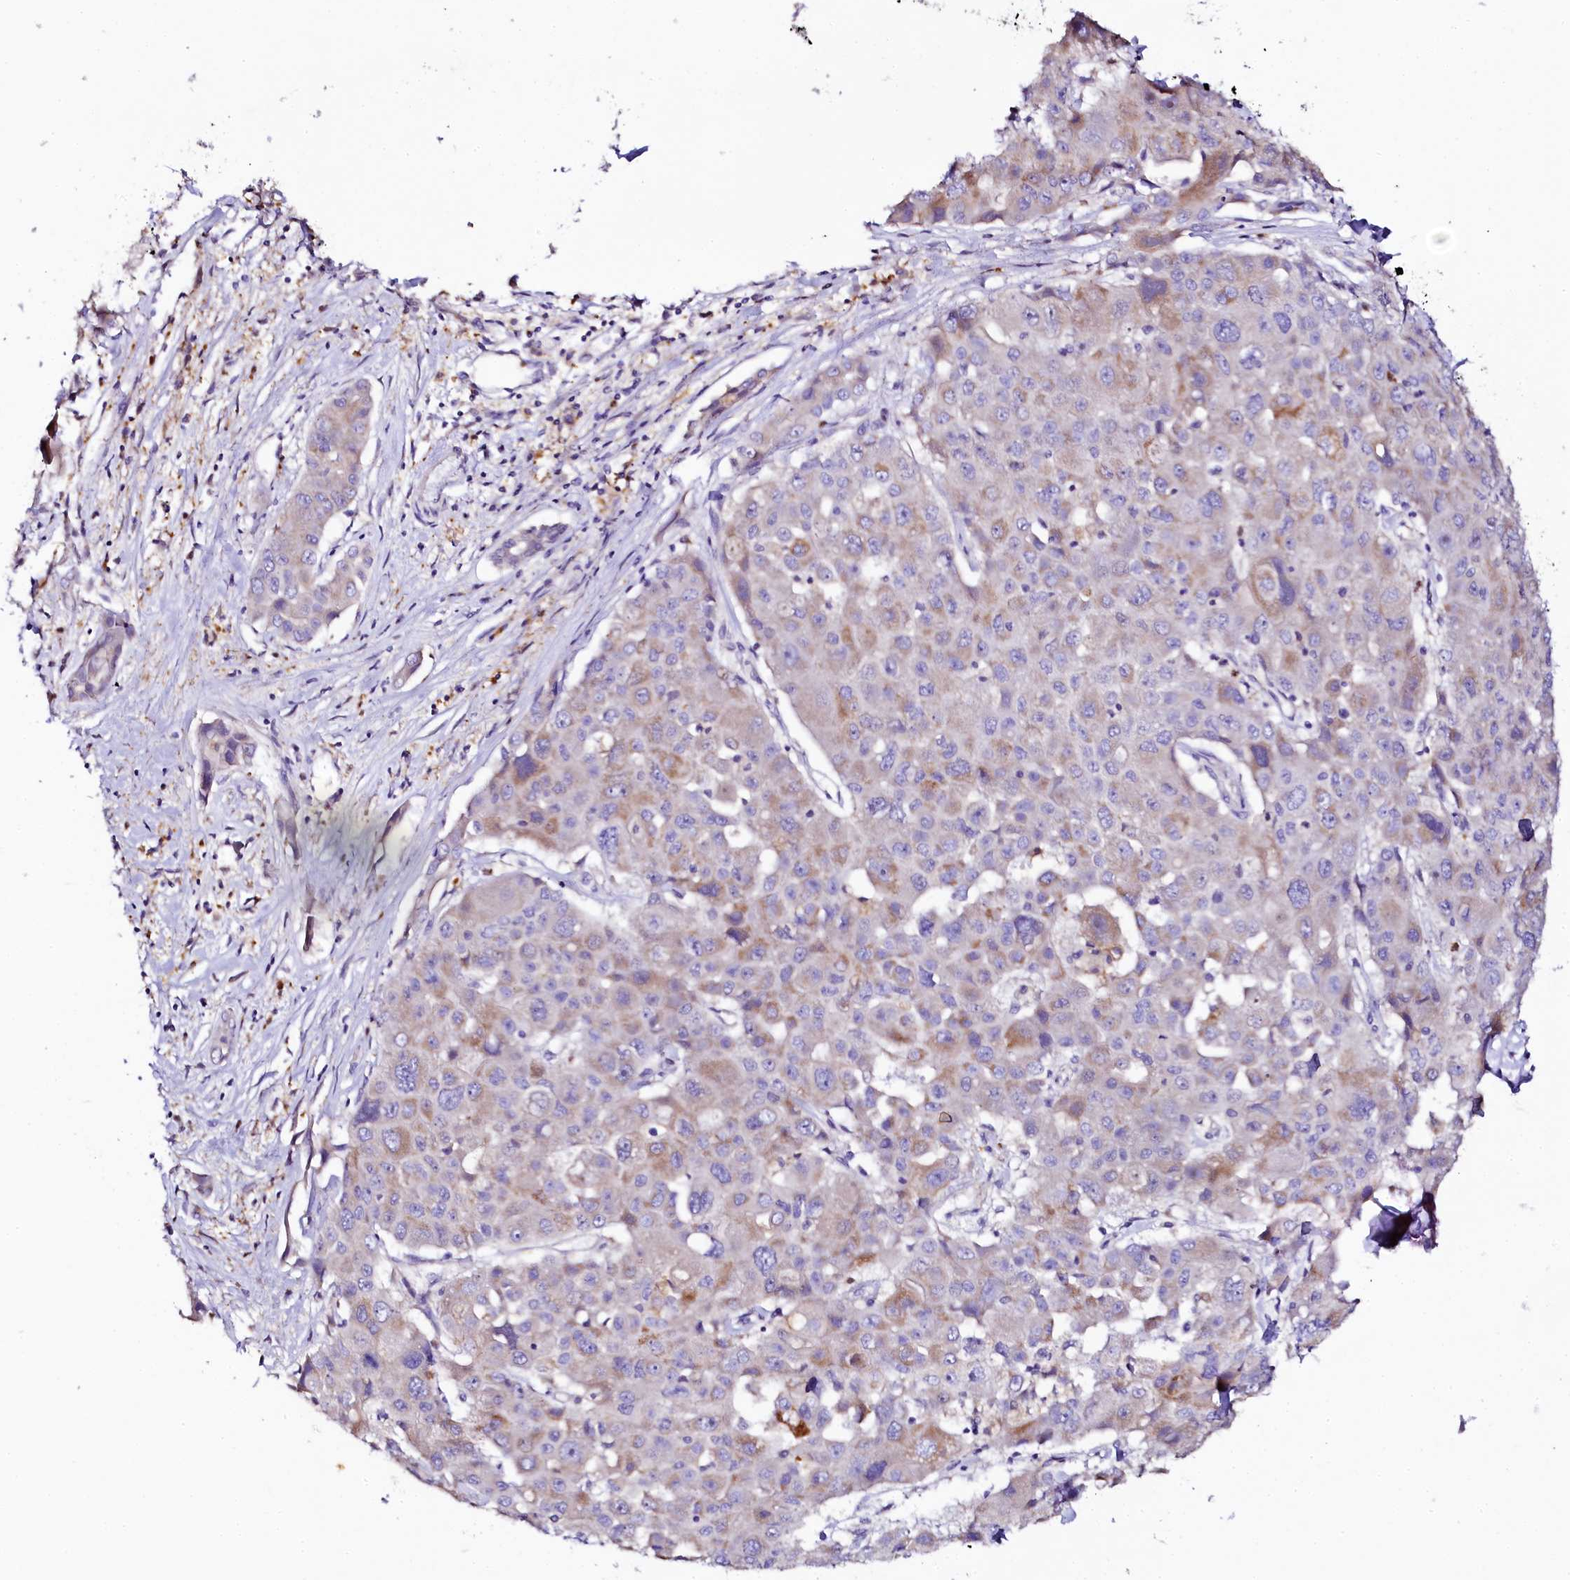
{"staining": {"intensity": "weak", "quantity": "<25%", "location": "cytoplasmic/membranous"}, "tissue": "liver cancer", "cell_type": "Tumor cells", "image_type": "cancer", "snomed": [{"axis": "morphology", "description": "Cholangiocarcinoma"}, {"axis": "topography", "description": "Liver"}], "caption": "The image shows no staining of tumor cells in liver cholangiocarcinoma.", "gene": "NAA16", "patient": {"sex": "male", "age": 67}}